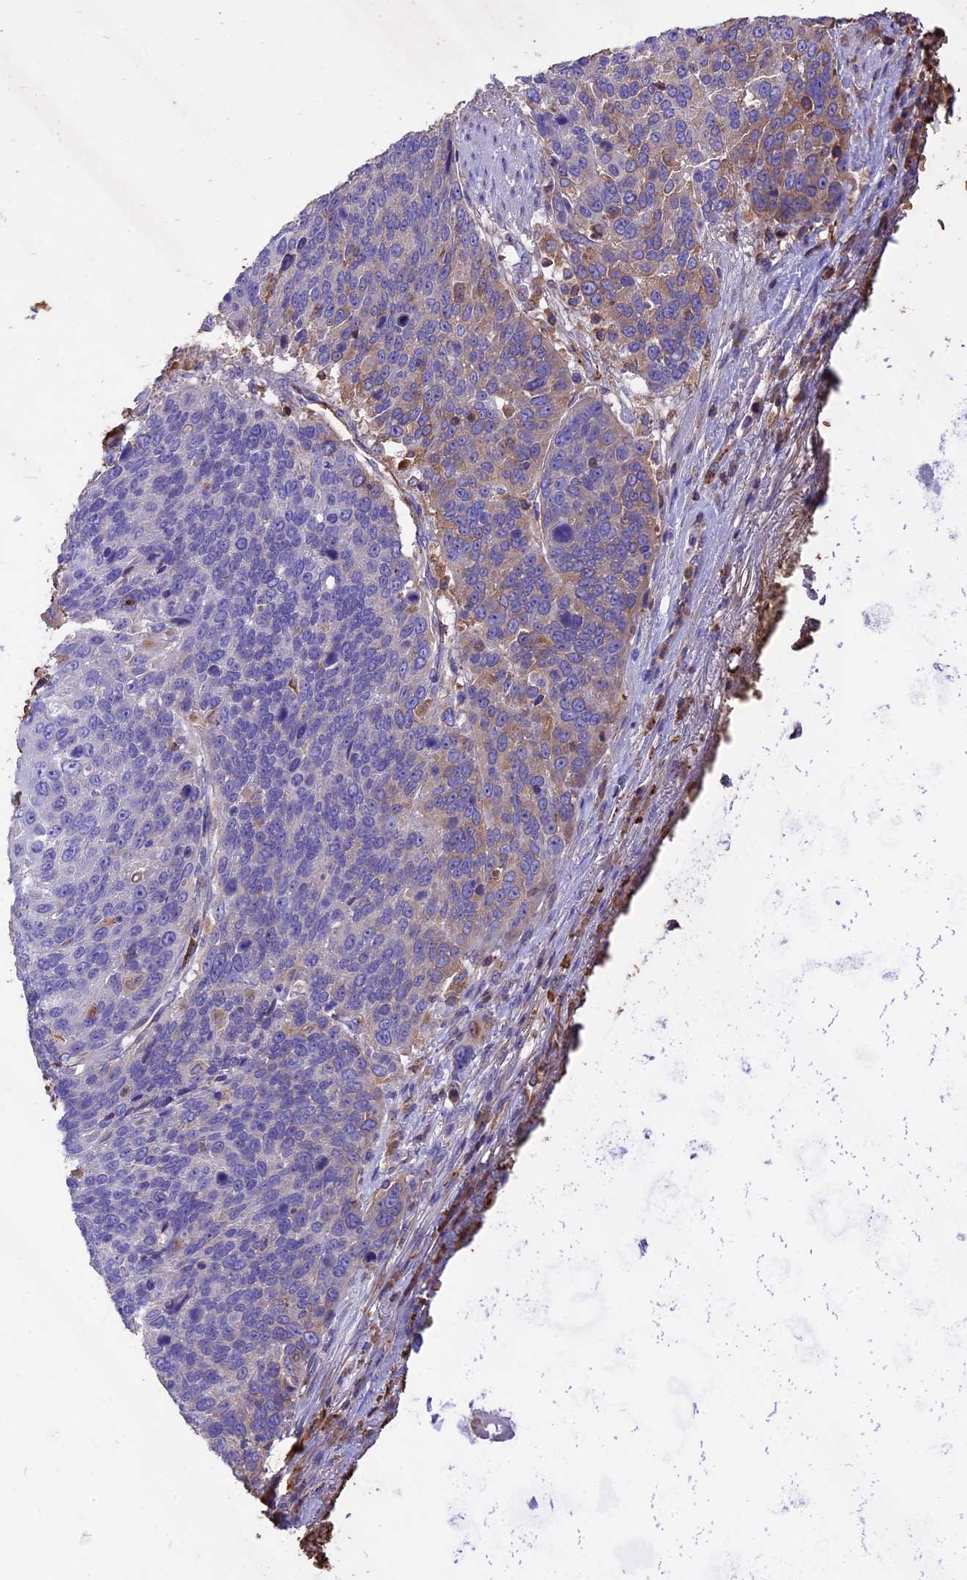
{"staining": {"intensity": "weak", "quantity": "<25%", "location": "cytoplasmic/membranous"}, "tissue": "lung cancer", "cell_type": "Tumor cells", "image_type": "cancer", "snomed": [{"axis": "morphology", "description": "Squamous cell carcinoma, NOS"}, {"axis": "topography", "description": "Lung"}], "caption": "High magnification brightfield microscopy of squamous cell carcinoma (lung) stained with DAB (brown) and counterstained with hematoxylin (blue): tumor cells show no significant staining.", "gene": "TTC4", "patient": {"sex": "male", "age": 66}}